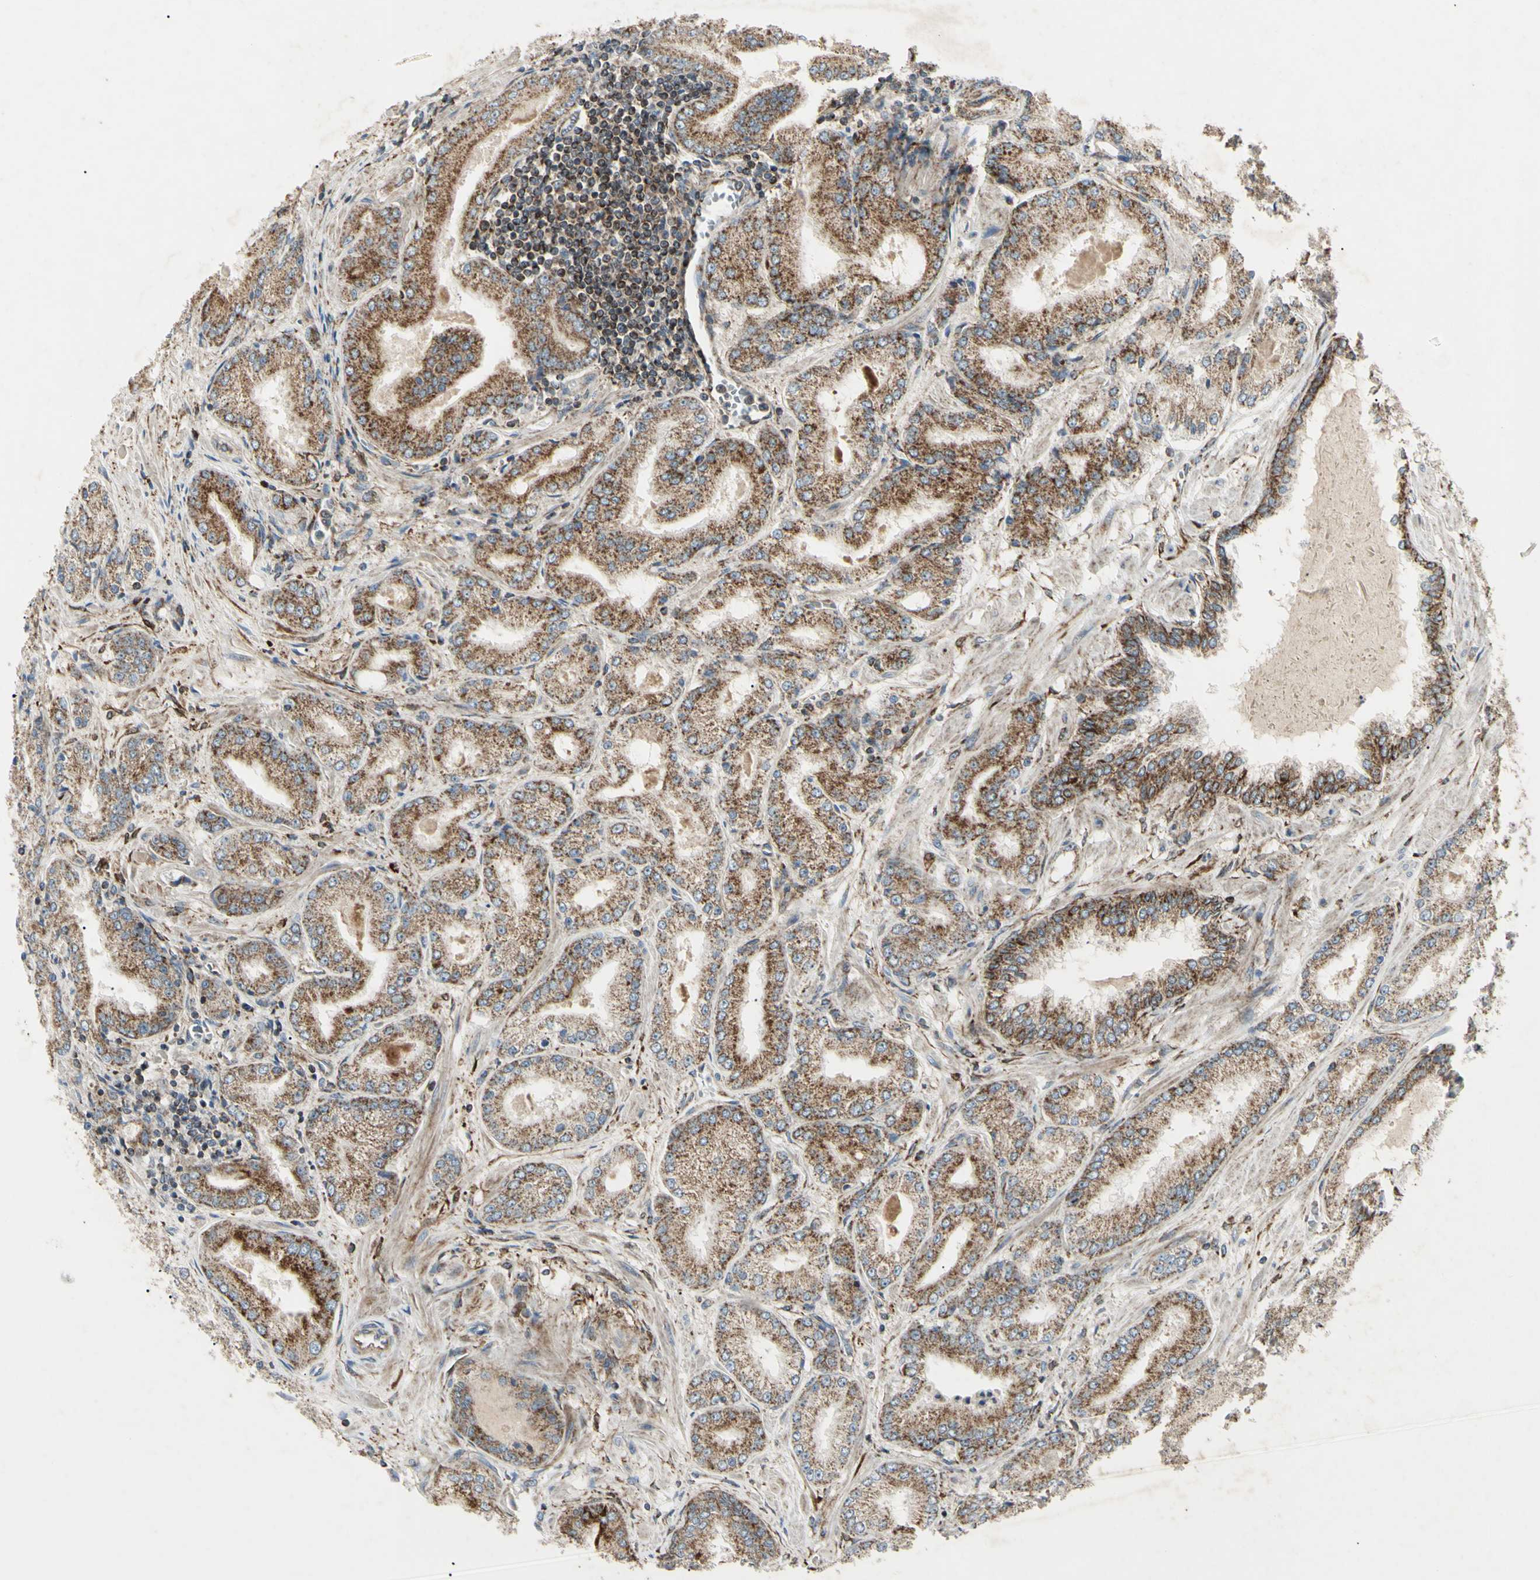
{"staining": {"intensity": "moderate", "quantity": ">75%", "location": "cytoplasmic/membranous"}, "tissue": "prostate cancer", "cell_type": "Tumor cells", "image_type": "cancer", "snomed": [{"axis": "morphology", "description": "Adenocarcinoma, High grade"}, {"axis": "topography", "description": "Prostate"}], "caption": "An image of human prostate adenocarcinoma (high-grade) stained for a protein reveals moderate cytoplasmic/membranous brown staining in tumor cells.", "gene": "CYB5R1", "patient": {"sex": "male", "age": 59}}